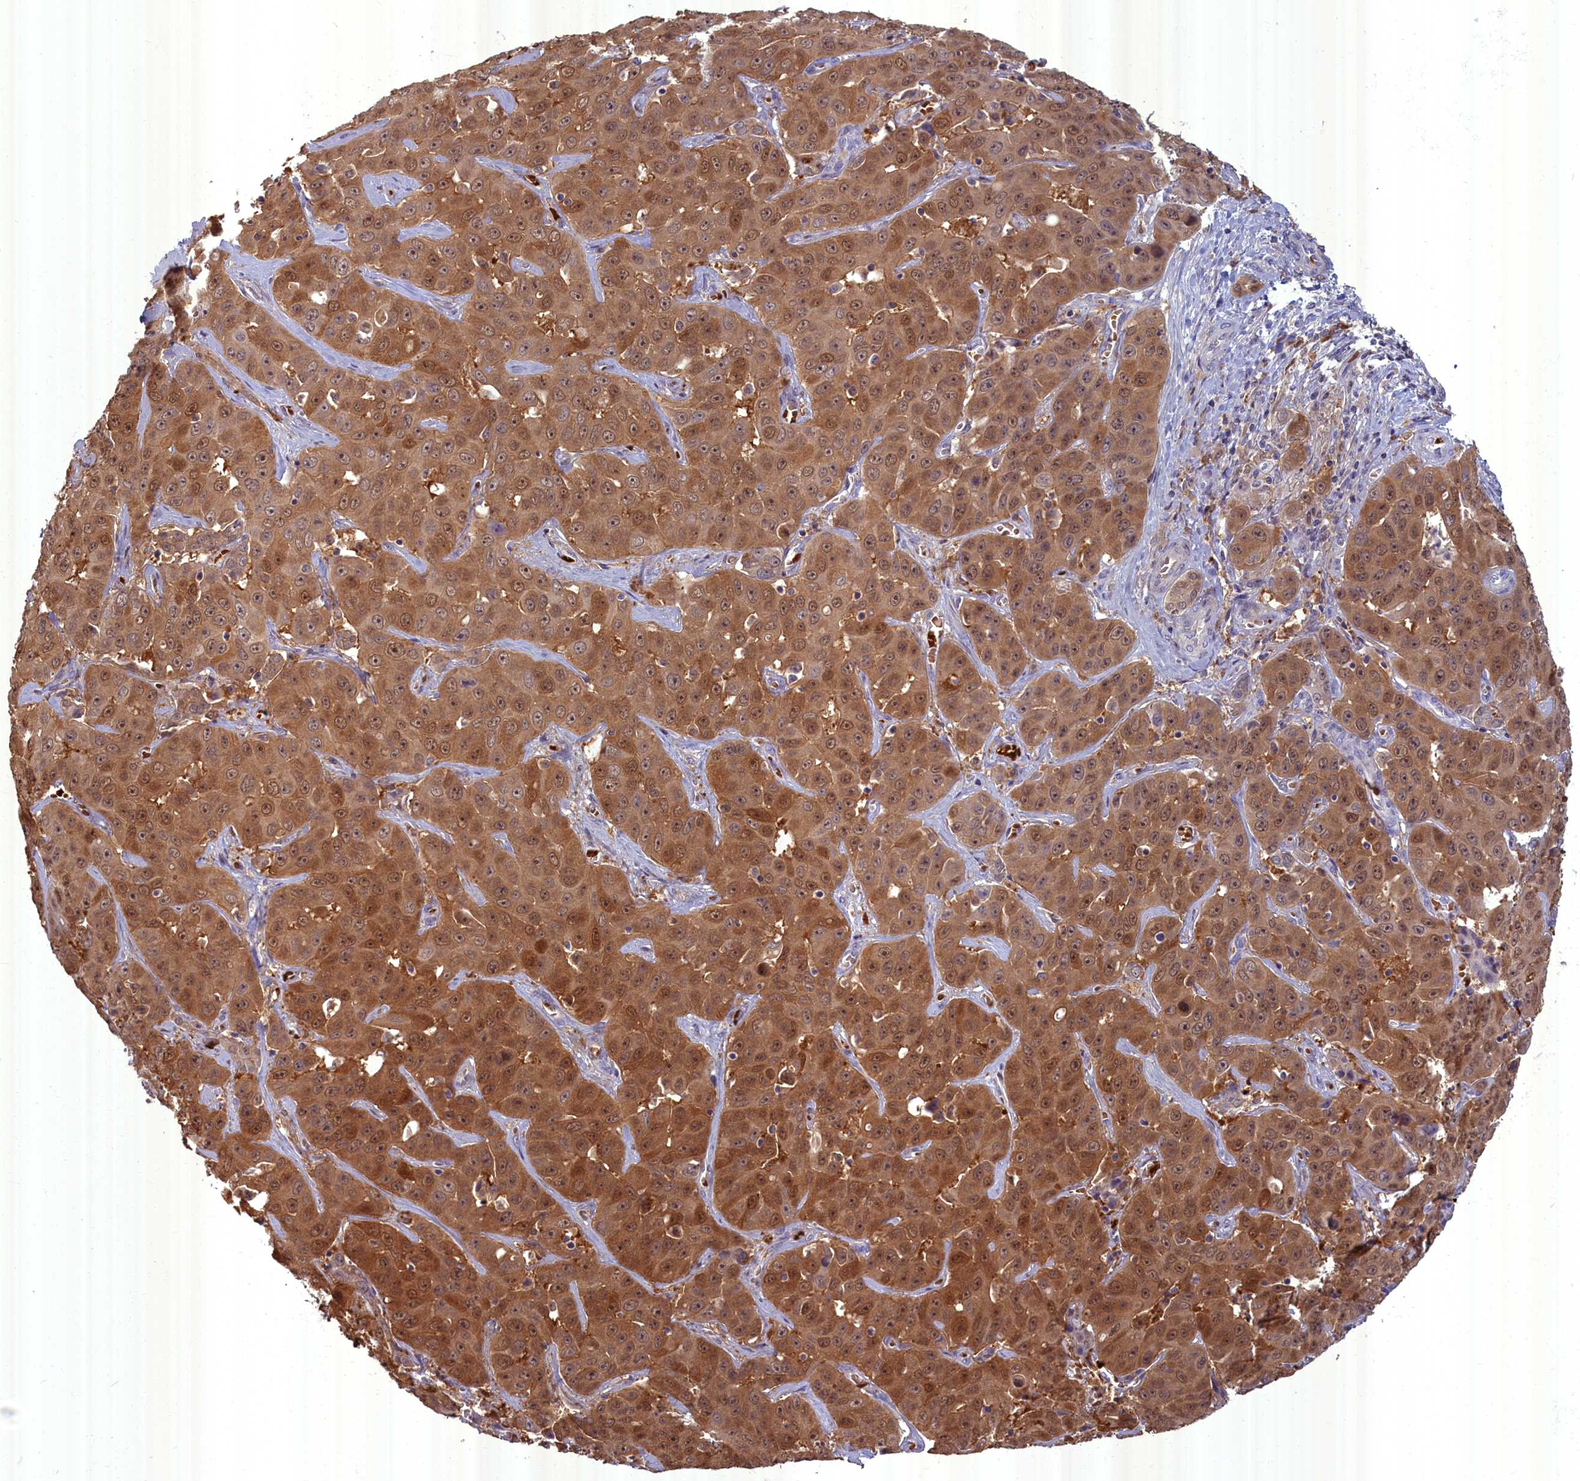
{"staining": {"intensity": "moderate", "quantity": ">75%", "location": "cytoplasmic/membranous,nuclear"}, "tissue": "liver cancer", "cell_type": "Tumor cells", "image_type": "cancer", "snomed": [{"axis": "morphology", "description": "Cholangiocarcinoma"}, {"axis": "topography", "description": "Liver"}], "caption": "Liver cancer (cholangiocarcinoma) tissue displays moderate cytoplasmic/membranous and nuclear staining in about >75% of tumor cells, visualized by immunohistochemistry.", "gene": "BLVRB", "patient": {"sex": "female", "age": 52}}